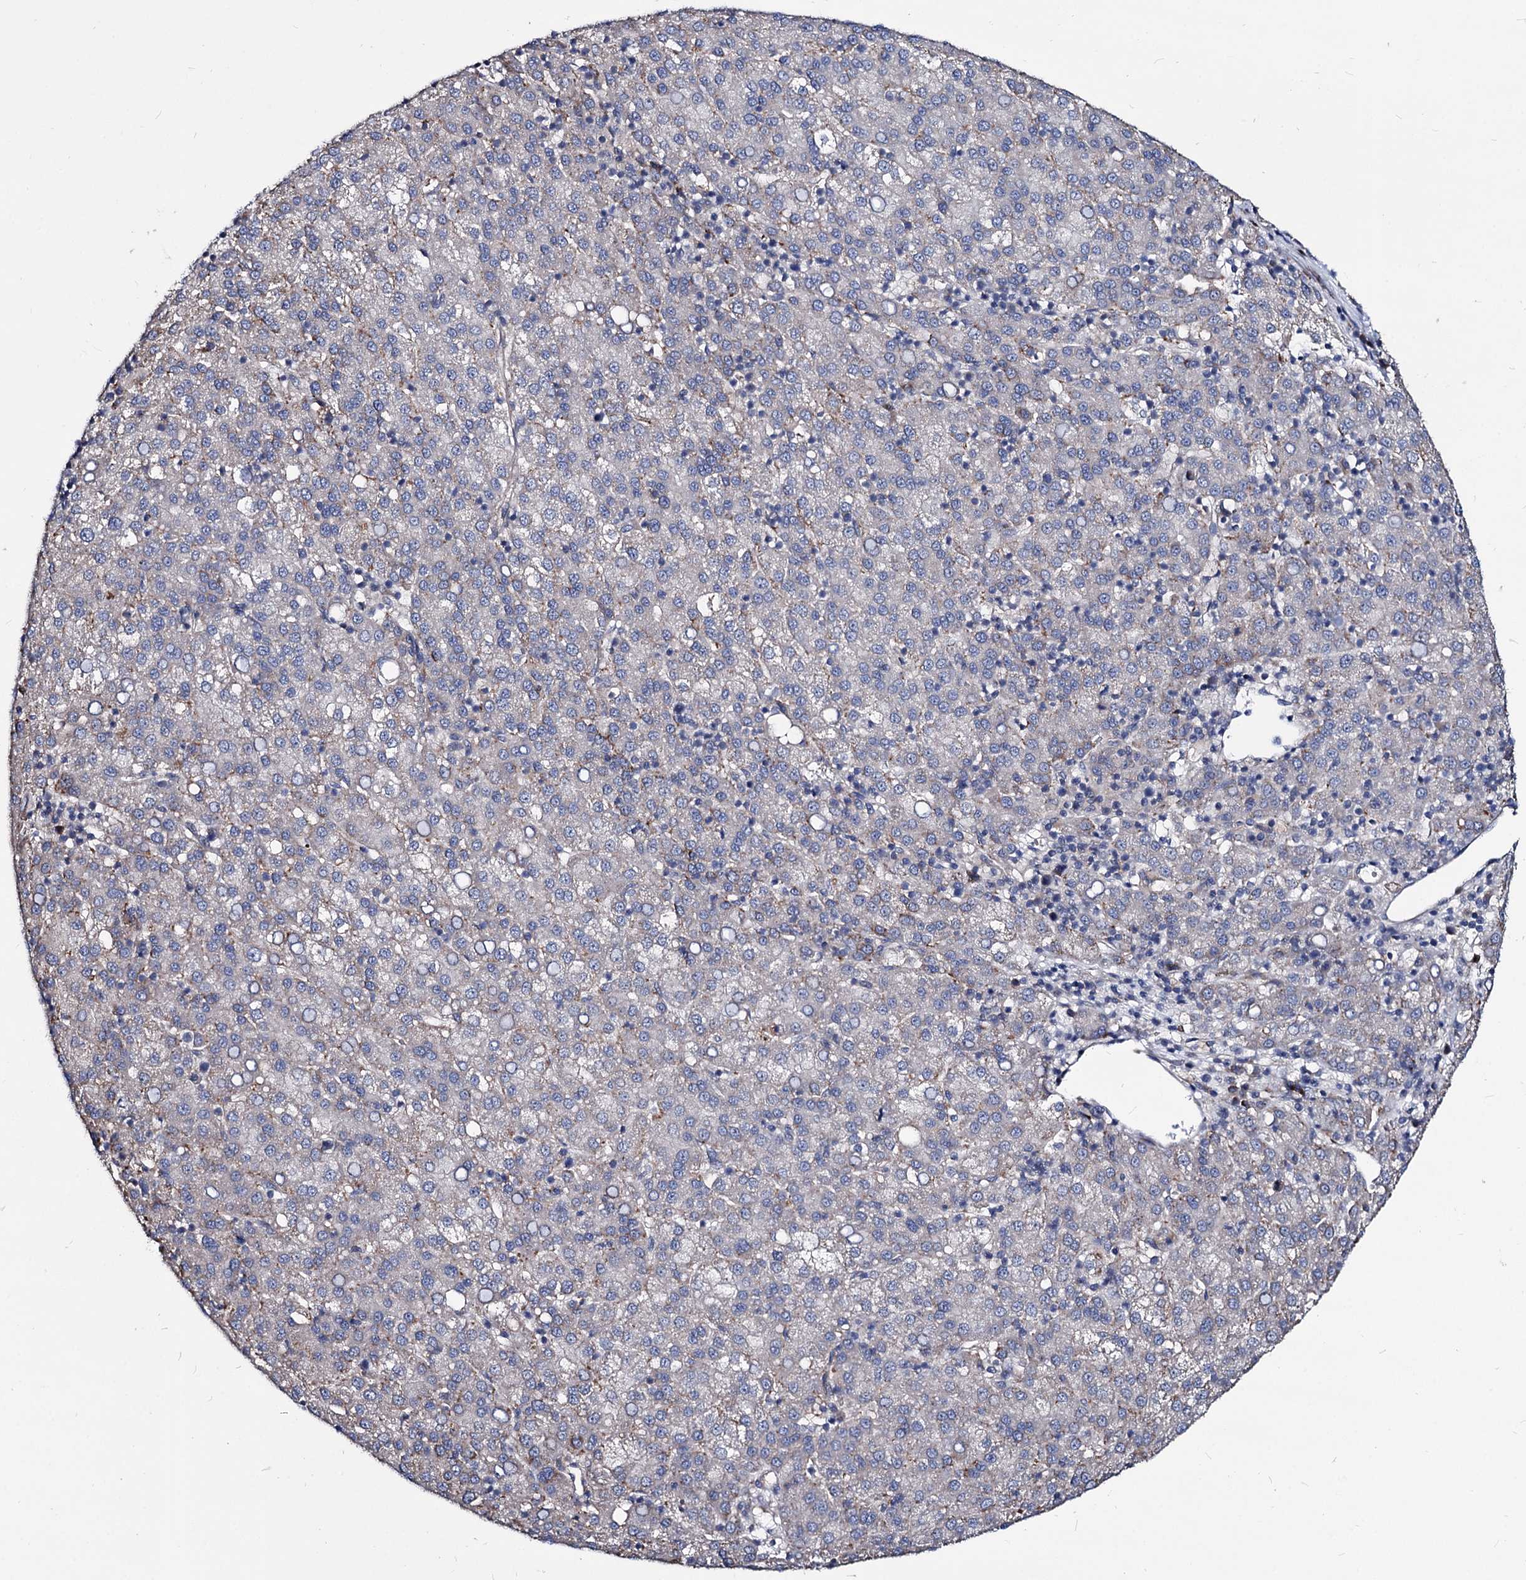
{"staining": {"intensity": "negative", "quantity": "none", "location": "none"}, "tissue": "liver cancer", "cell_type": "Tumor cells", "image_type": "cancer", "snomed": [{"axis": "morphology", "description": "Carcinoma, Hepatocellular, NOS"}, {"axis": "topography", "description": "Liver"}], "caption": "The histopathology image exhibits no staining of tumor cells in liver cancer.", "gene": "SMAGP", "patient": {"sex": "female", "age": 58}}